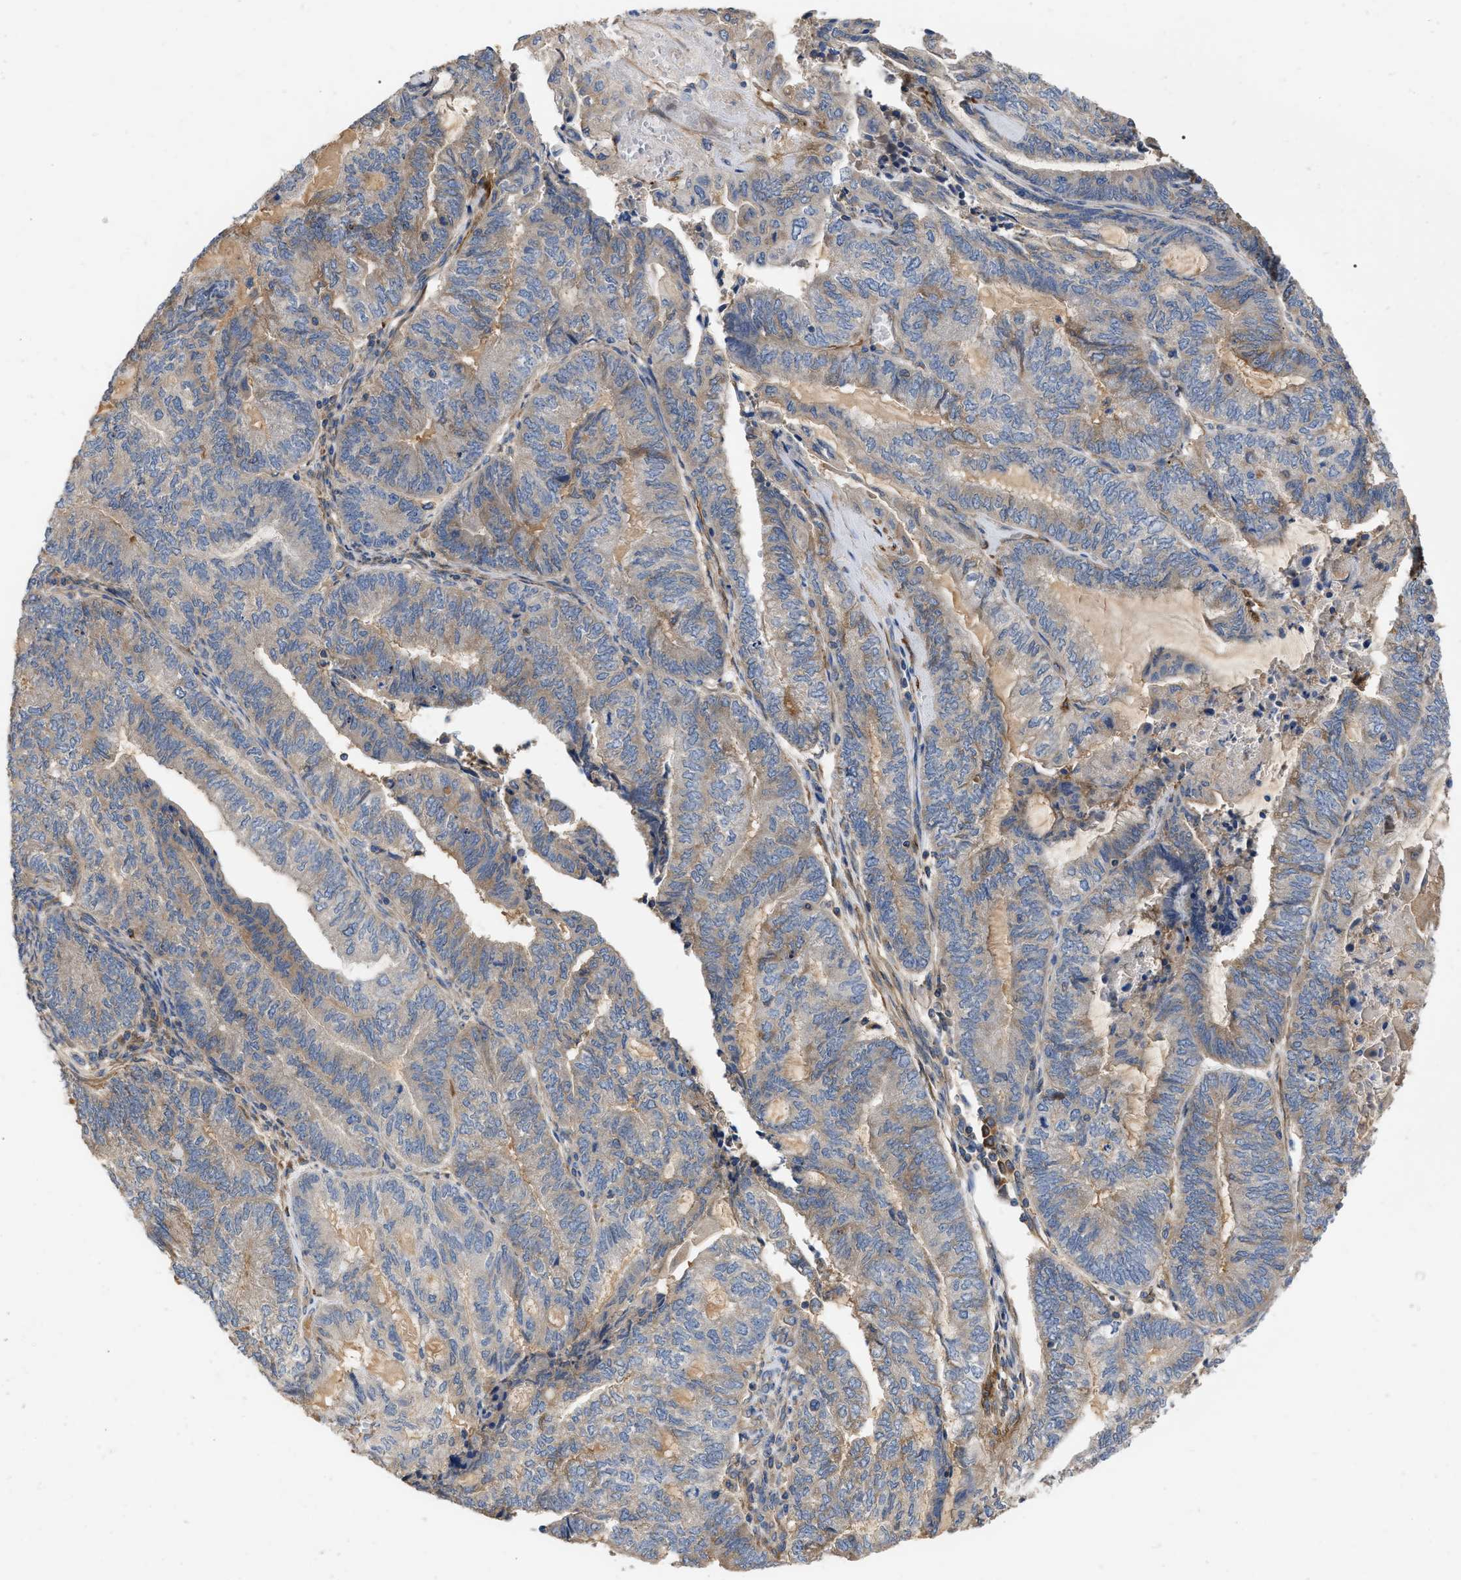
{"staining": {"intensity": "weak", "quantity": "25%-75%", "location": "cytoplasmic/membranous"}, "tissue": "endometrial cancer", "cell_type": "Tumor cells", "image_type": "cancer", "snomed": [{"axis": "morphology", "description": "Adenocarcinoma, NOS"}, {"axis": "topography", "description": "Uterus"}, {"axis": "topography", "description": "Endometrium"}], "caption": "High-power microscopy captured an IHC photomicrograph of endometrial adenocarcinoma, revealing weak cytoplasmic/membranous positivity in approximately 25%-75% of tumor cells.", "gene": "RABEP1", "patient": {"sex": "female", "age": 70}}